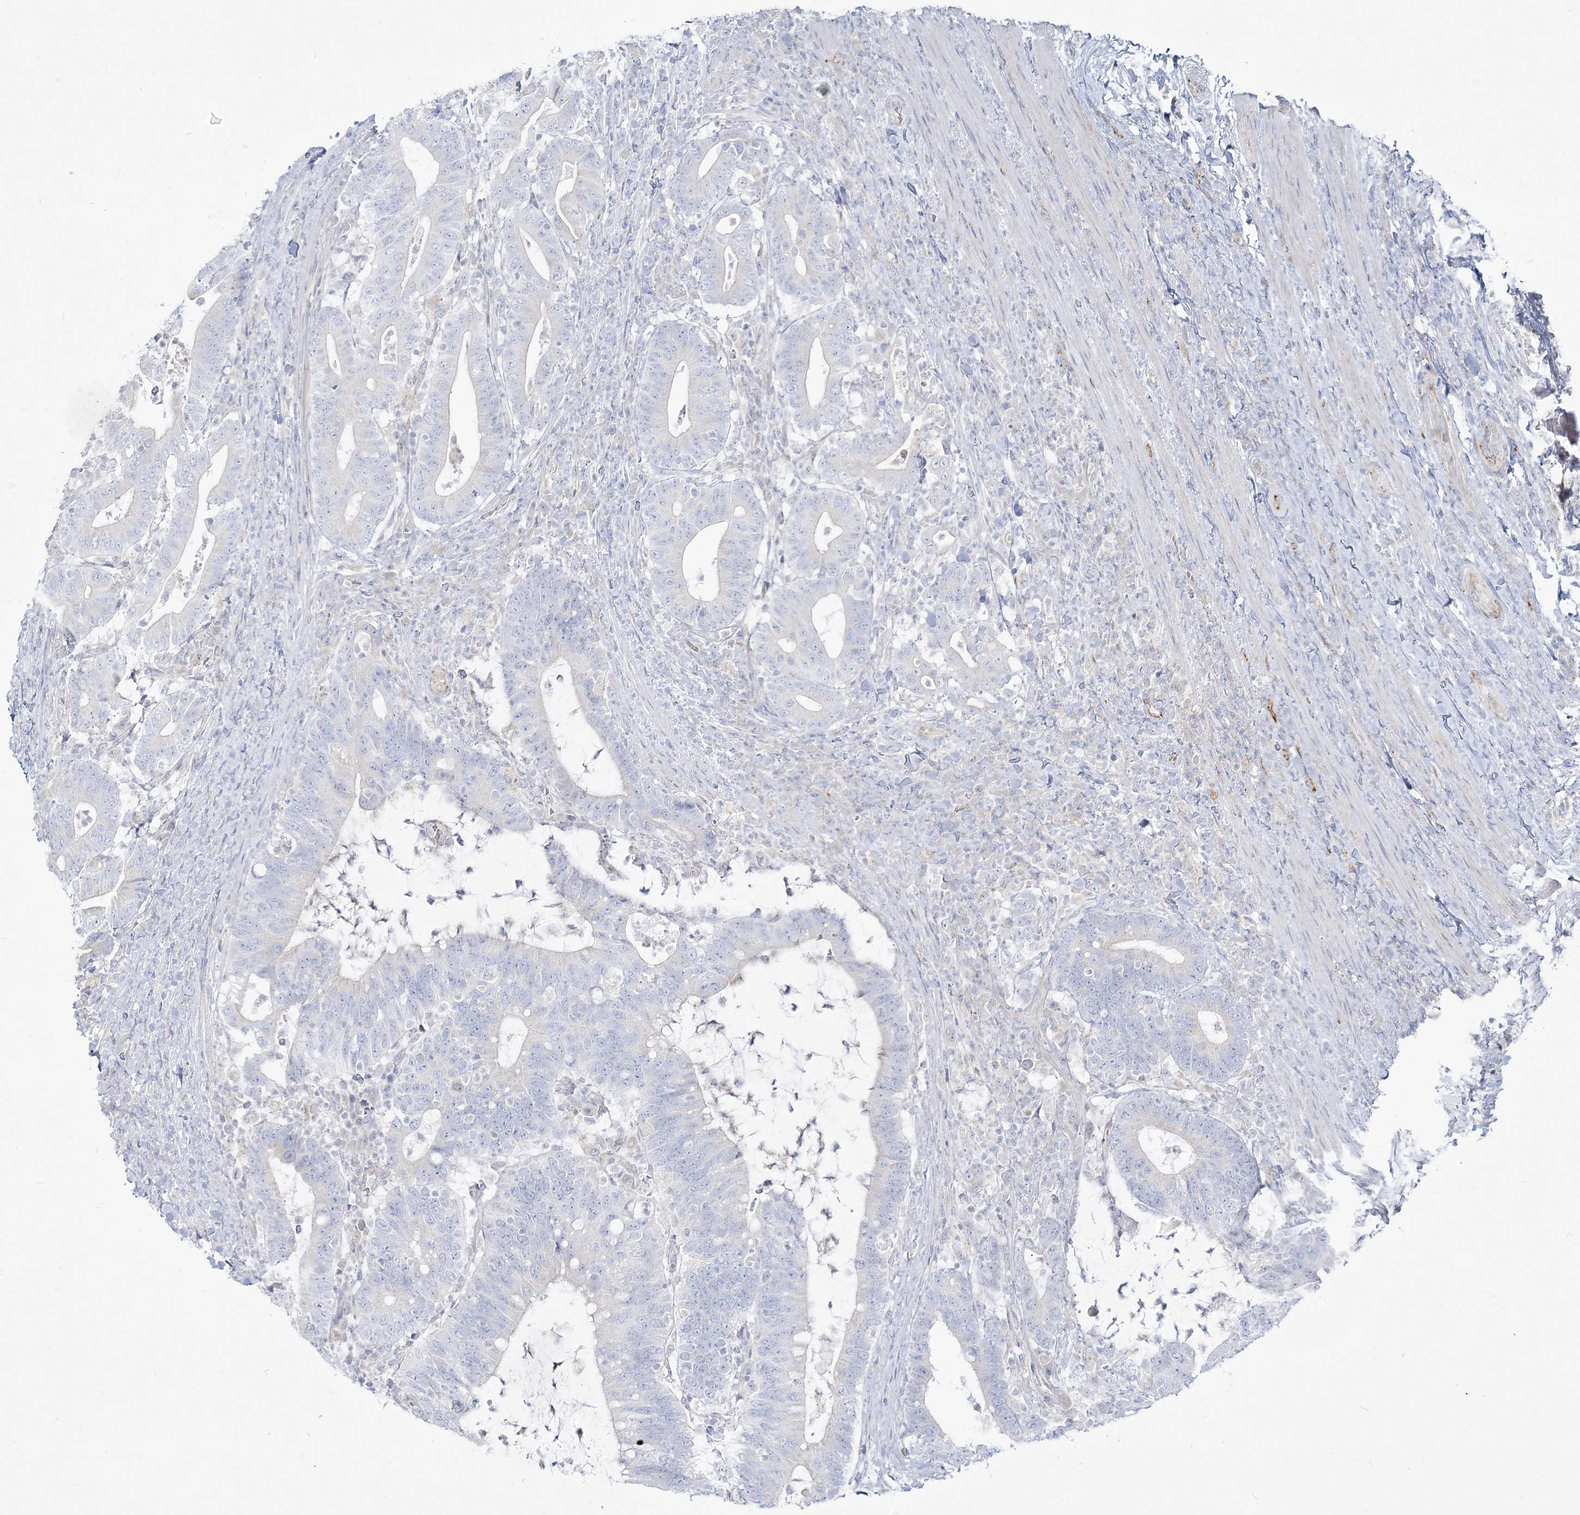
{"staining": {"intensity": "negative", "quantity": "none", "location": "none"}, "tissue": "colorectal cancer", "cell_type": "Tumor cells", "image_type": "cancer", "snomed": [{"axis": "morphology", "description": "Adenocarcinoma, NOS"}, {"axis": "topography", "description": "Colon"}], "caption": "This micrograph is of colorectal adenocarcinoma stained with immunohistochemistry (IHC) to label a protein in brown with the nuclei are counter-stained blue. There is no expression in tumor cells.", "gene": "GPAT2", "patient": {"sex": "female", "age": 66}}